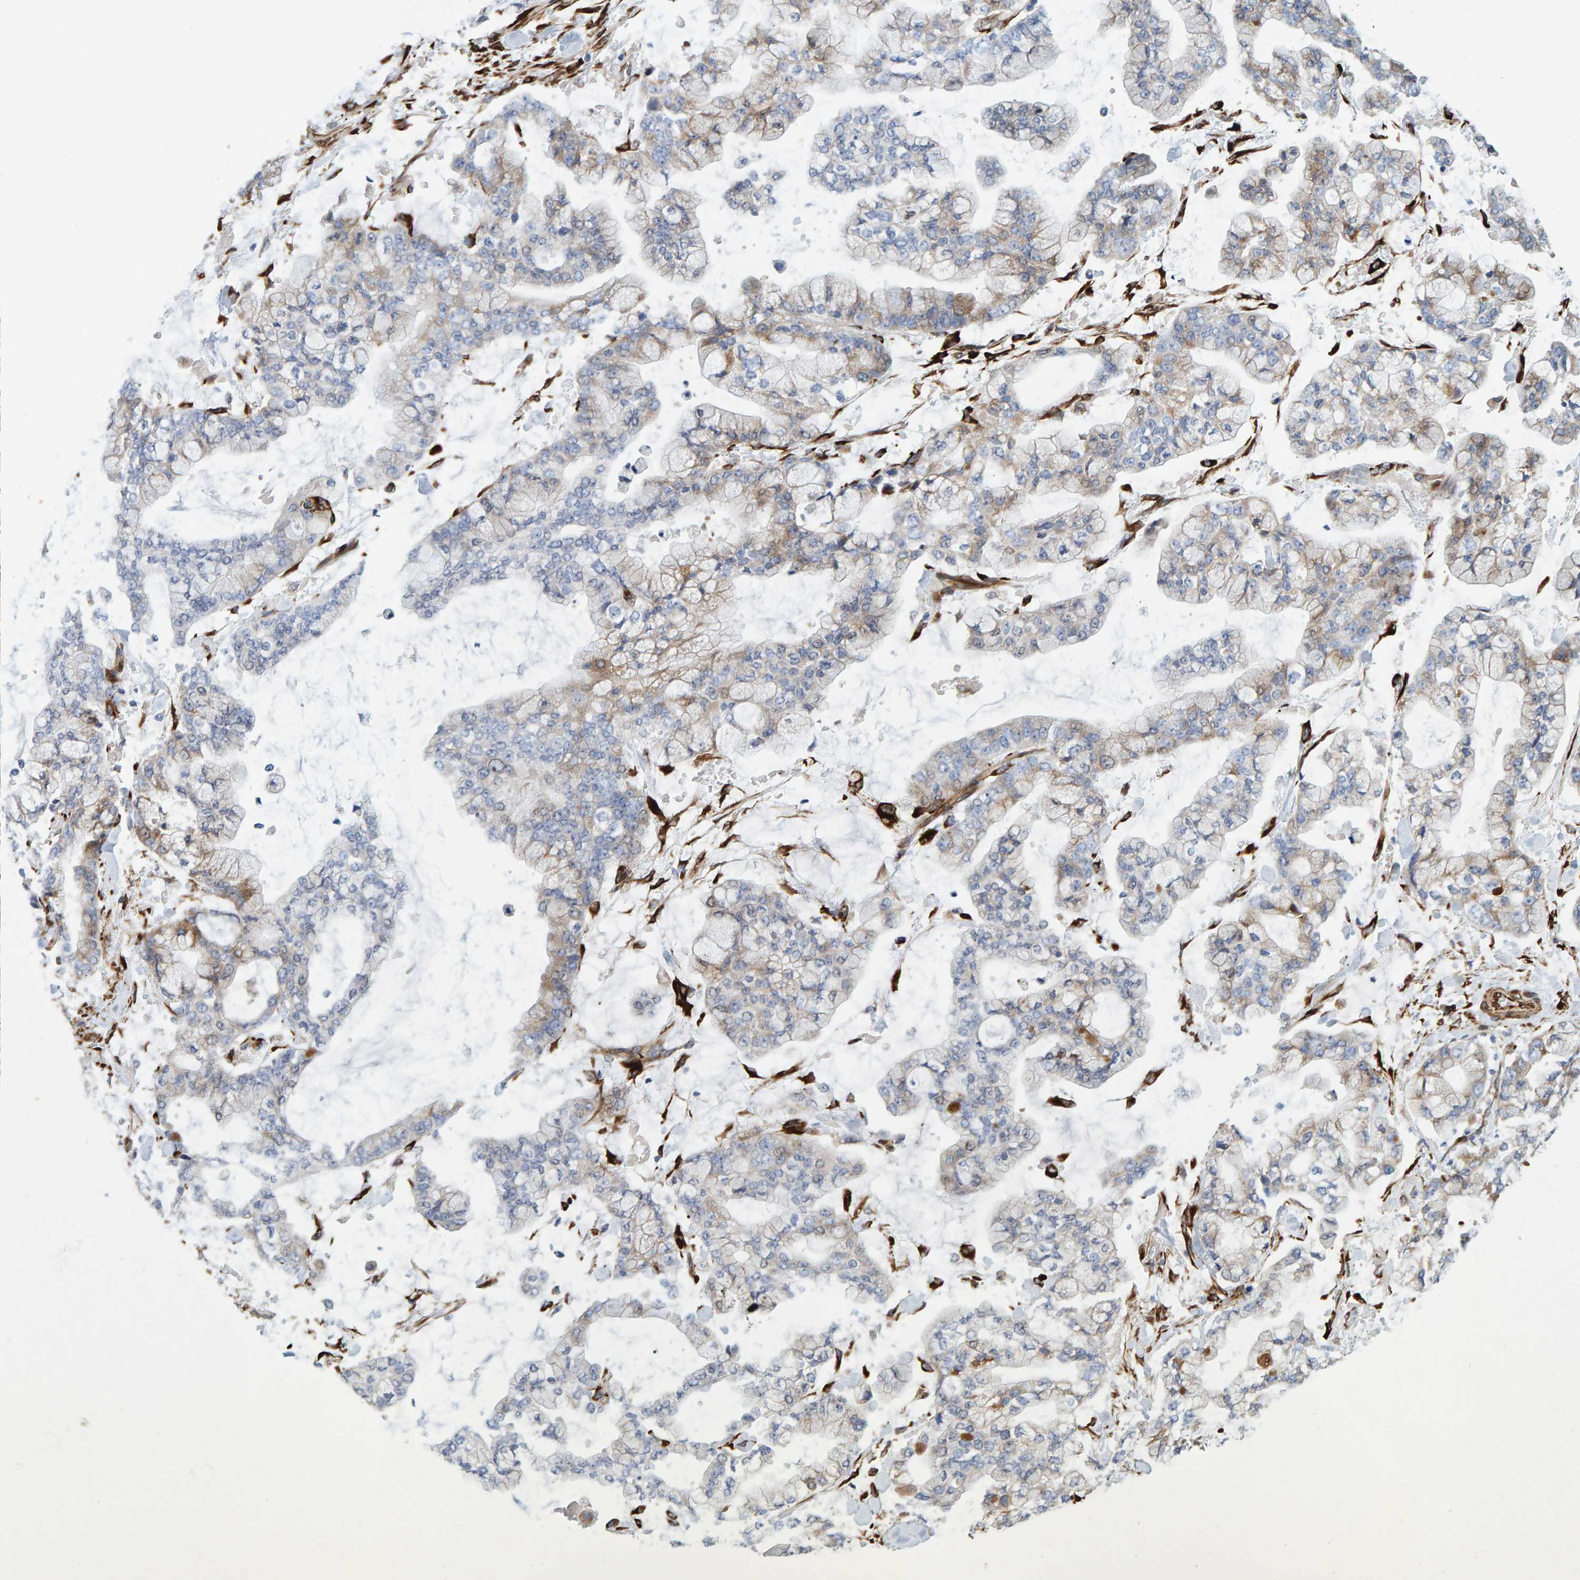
{"staining": {"intensity": "weak", "quantity": "25%-75%", "location": "cytoplasmic/membranous"}, "tissue": "stomach cancer", "cell_type": "Tumor cells", "image_type": "cancer", "snomed": [{"axis": "morphology", "description": "Normal tissue, NOS"}, {"axis": "morphology", "description": "Adenocarcinoma, NOS"}, {"axis": "topography", "description": "Stomach, upper"}, {"axis": "topography", "description": "Stomach"}], "caption": "Stomach cancer stained for a protein (brown) reveals weak cytoplasmic/membranous positive staining in approximately 25%-75% of tumor cells.", "gene": "MMP16", "patient": {"sex": "male", "age": 76}}